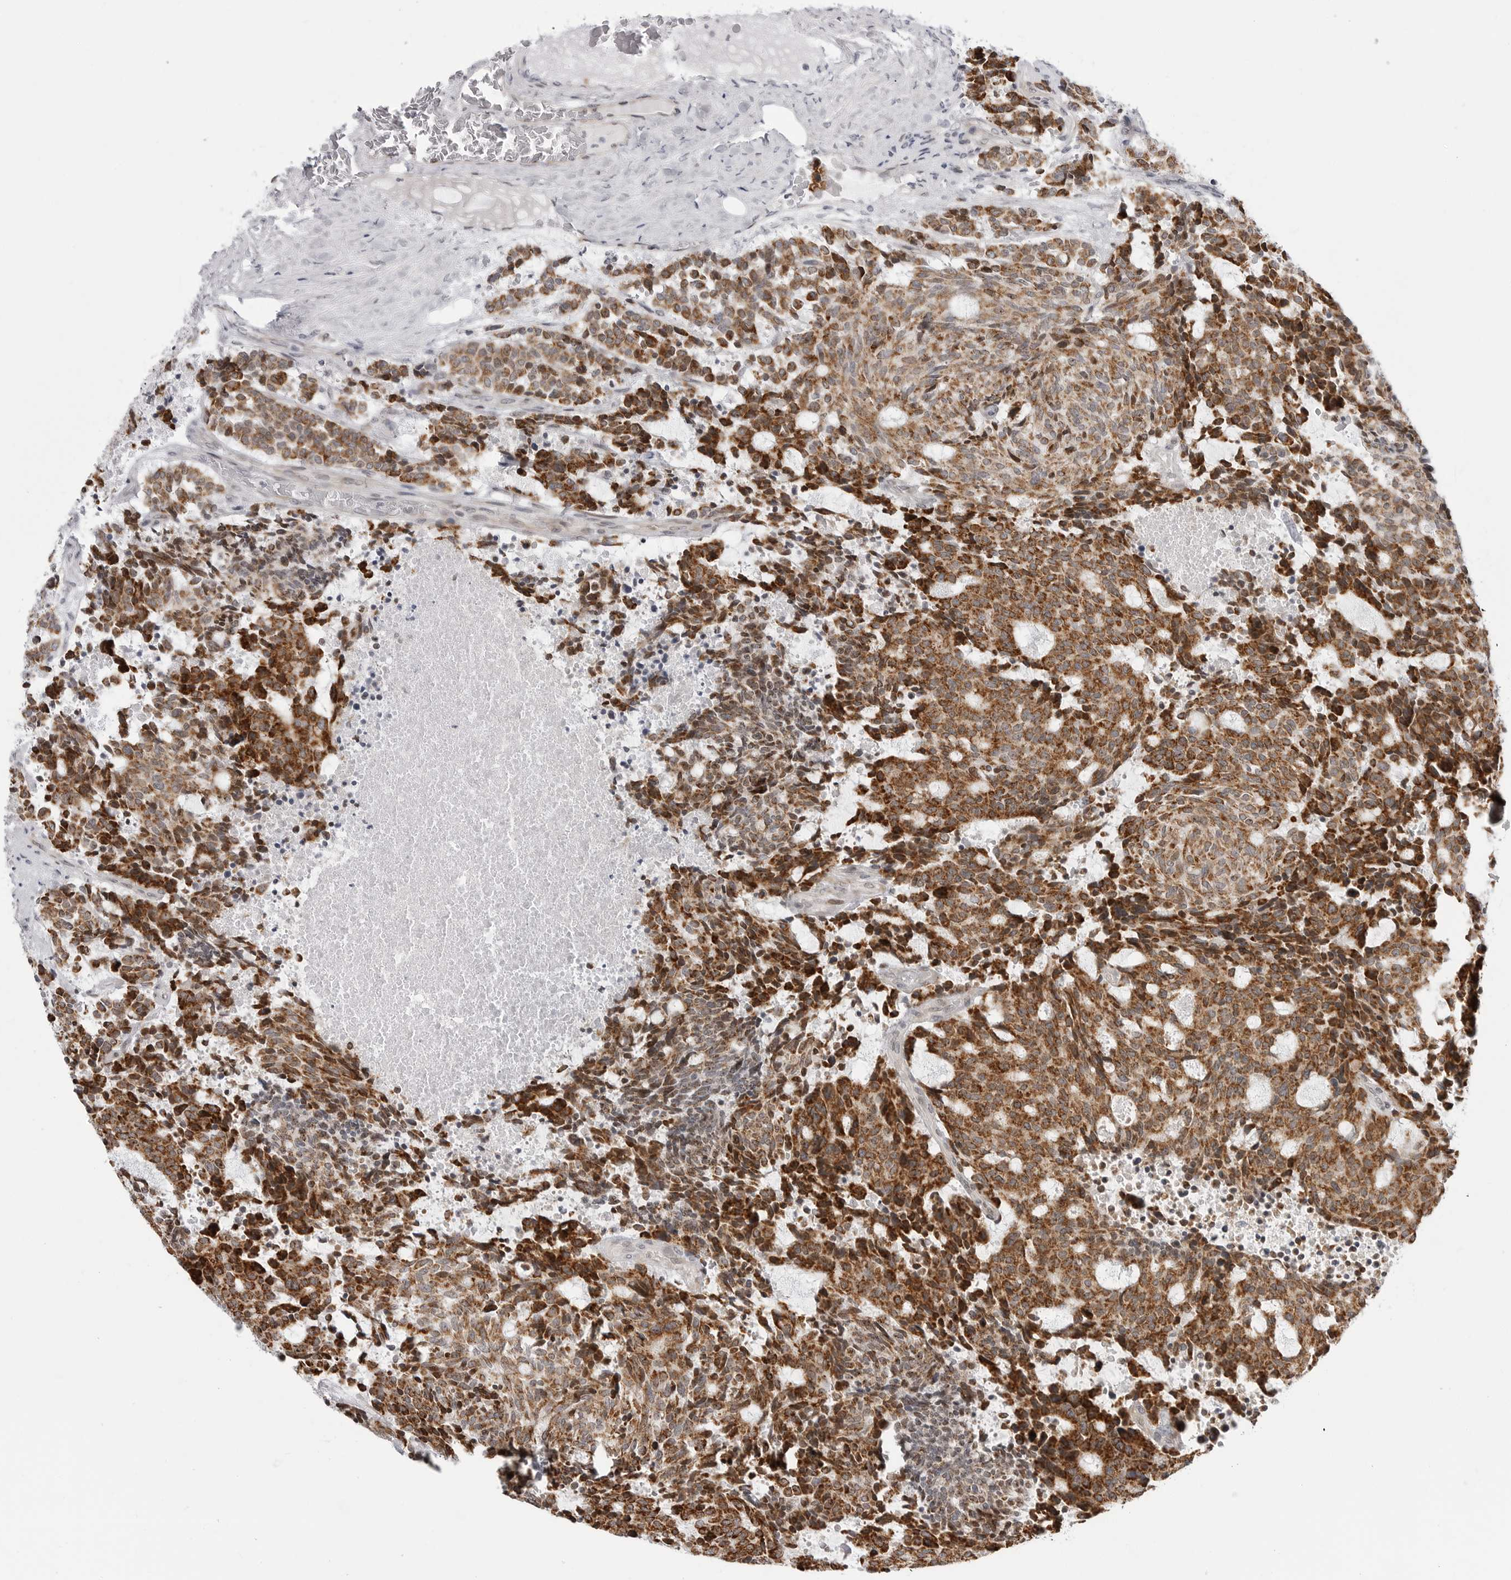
{"staining": {"intensity": "strong", "quantity": ">75%", "location": "cytoplasmic/membranous,nuclear"}, "tissue": "carcinoid", "cell_type": "Tumor cells", "image_type": "cancer", "snomed": [{"axis": "morphology", "description": "Carcinoid, malignant, NOS"}, {"axis": "topography", "description": "Pancreas"}], "caption": "This image shows IHC staining of carcinoid (malignant), with high strong cytoplasmic/membranous and nuclear positivity in approximately >75% of tumor cells.", "gene": "FAM135B", "patient": {"sex": "female", "age": 54}}